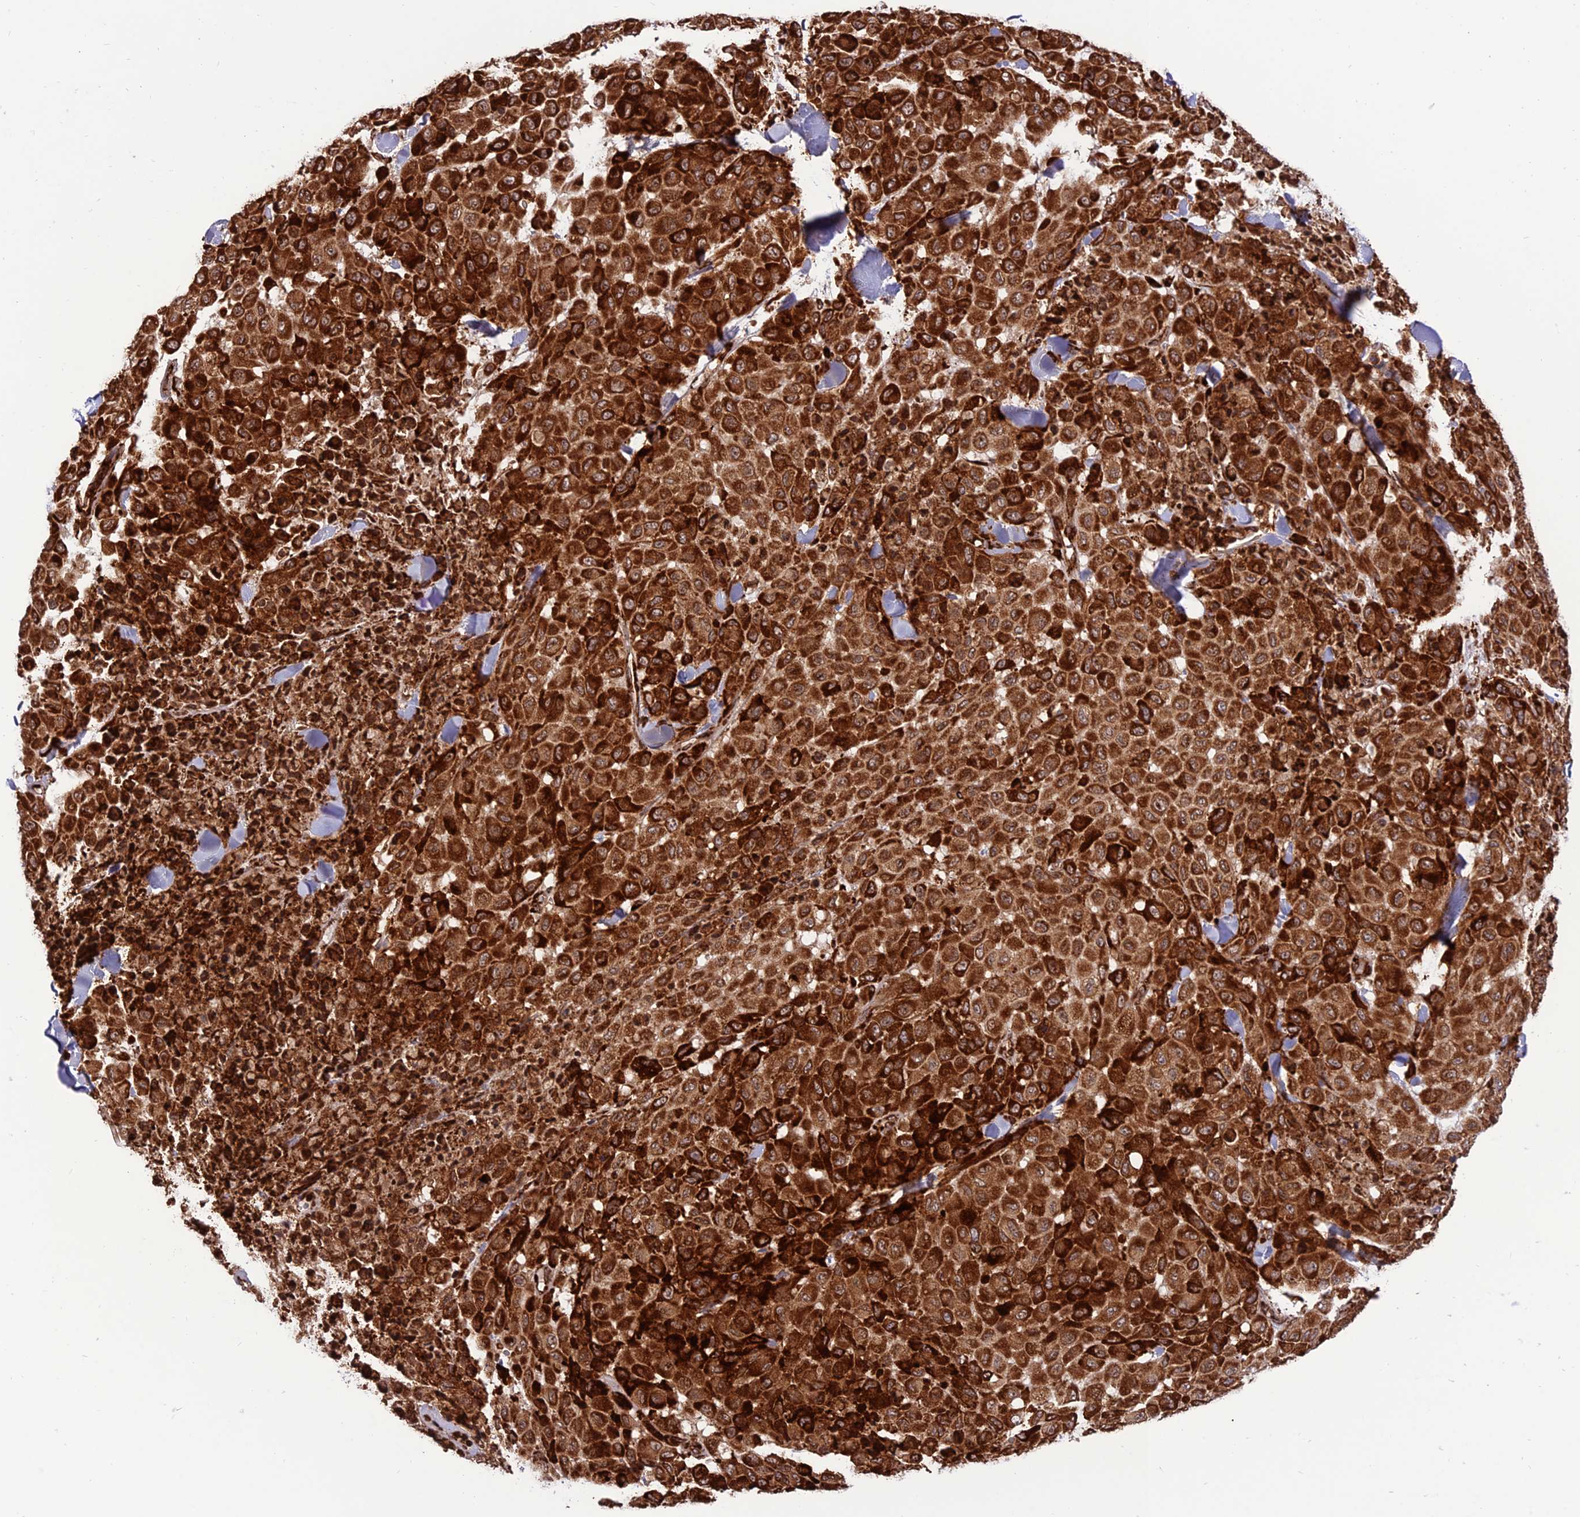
{"staining": {"intensity": "strong", "quantity": ">75%", "location": "cytoplasmic/membranous,nuclear"}, "tissue": "melanoma", "cell_type": "Tumor cells", "image_type": "cancer", "snomed": [{"axis": "morphology", "description": "Malignant melanoma, Metastatic site"}, {"axis": "topography", "description": "Skin"}], "caption": "This histopathology image exhibits immunohistochemistry staining of malignant melanoma (metastatic site), with high strong cytoplasmic/membranous and nuclear positivity in approximately >75% of tumor cells.", "gene": "CRTAP", "patient": {"sex": "female", "age": 81}}